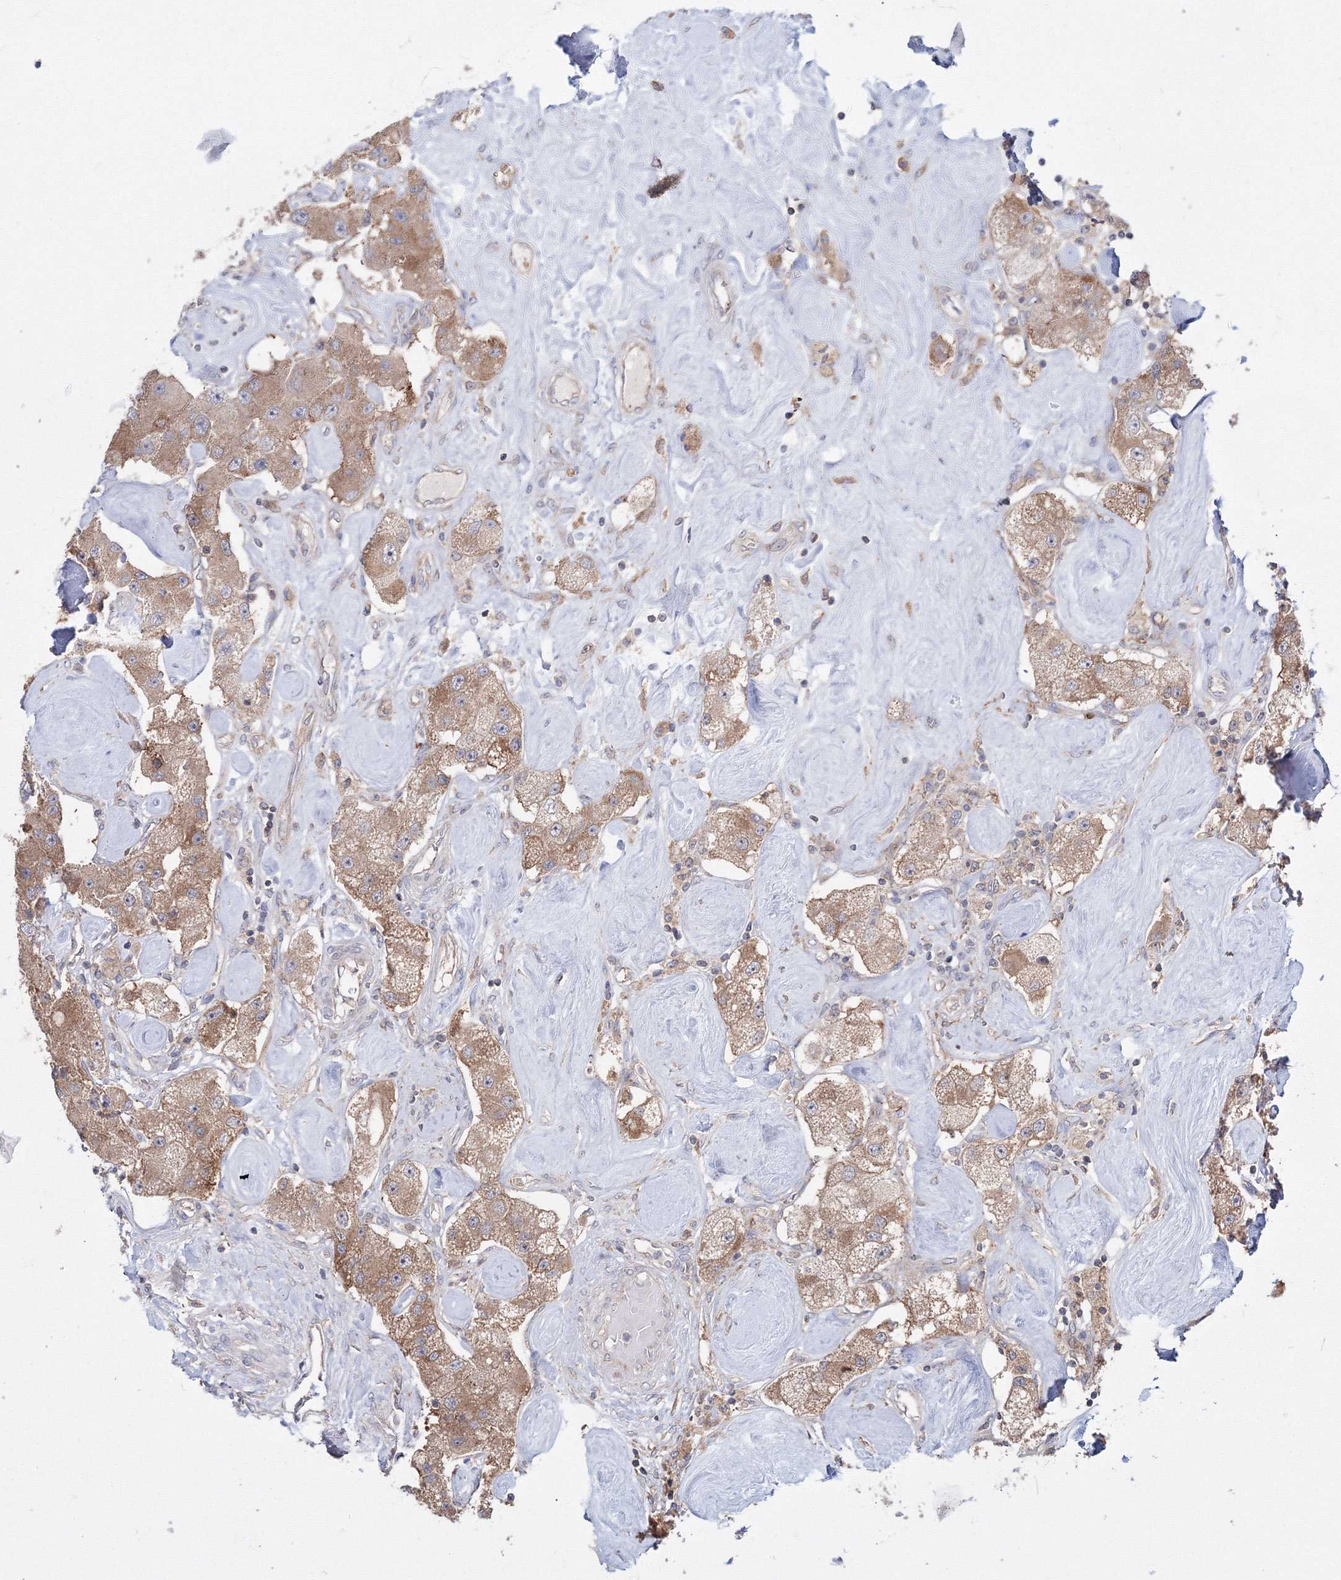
{"staining": {"intensity": "moderate", "quantity": ">75%", "location": "cytoplasmic/membranous"}, "tissue": "carcinoid", "cell_type": "Tumor cells", "image_type": "cancer", "snomed": [{"axis": "morphology", "description": "Carcinoid, malignant, NOS"}, {"axis": "topography", "description": "Pancreas"}], "caption": "There is medium levels of moderate cytoplasmic/membranous expression in tumor cells of carcinoid, as demonstrated by immunohistochemical staining (brown color).", "gene": "PEX13", "patient": {"sex": "male", "age": 41}}